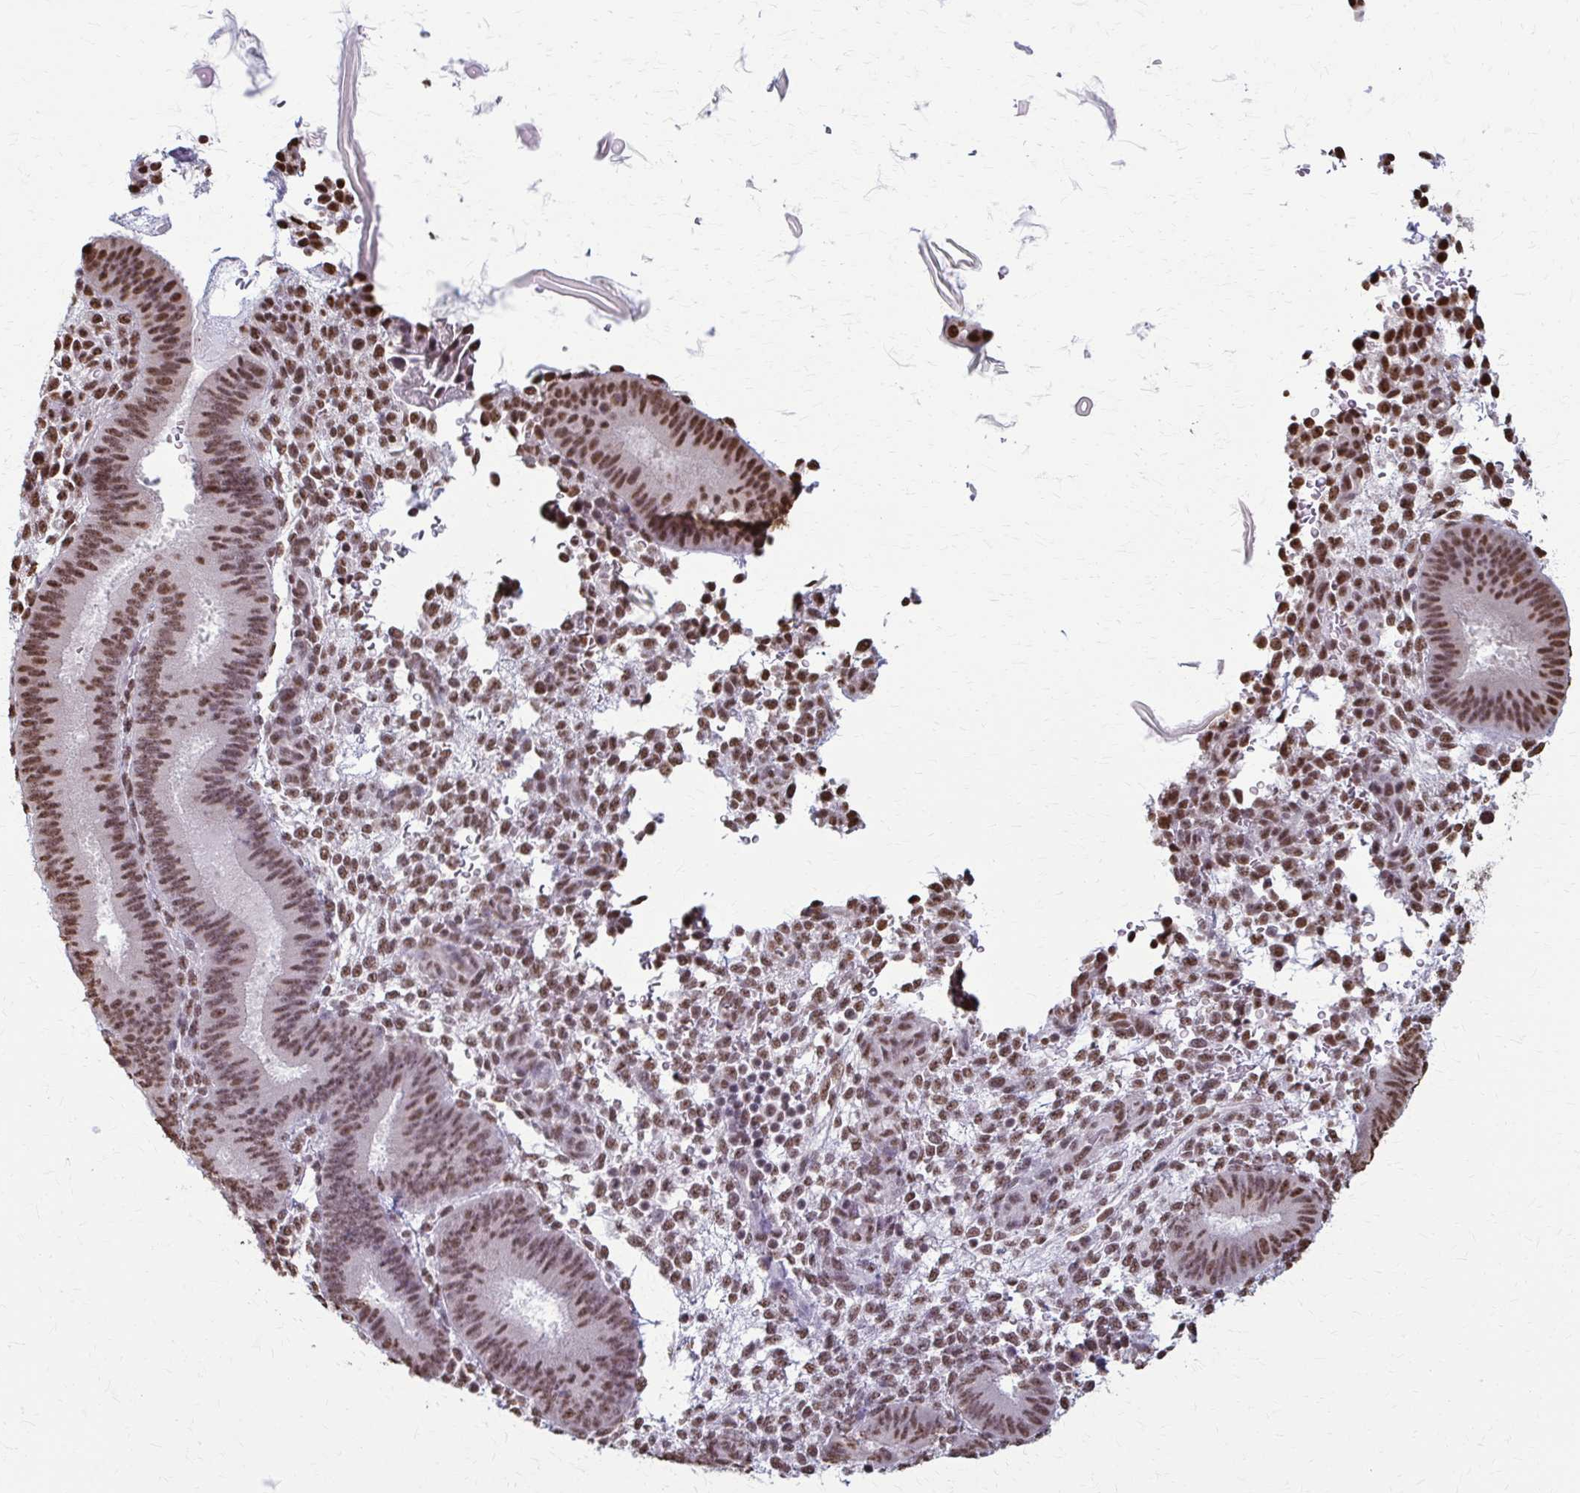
{"staining": {"intensity": "moderate", "quantity": "<25%", "location": "nuclear"}, "tissue": "endometrium", "cell_type": "Cells in endometrial stroma", "image_type": "normal", "snomed": [{"axis": "morphology", "description": "Normal tissue, NOS"}, {"axis": "topography", "description": "Endometrium"}], "caption": "Immunohistochemistry (IHC) photomicrograph of benign endometrium: human endometrium stained using immunohistochemistry displays low levels of moderate protein expression localized specifically in the nuclear of cells in endometrial stroma, appearing as a nuclear brown color.", "gene": "SNRPA", "patient": {"sex": "female", "age": 39}}